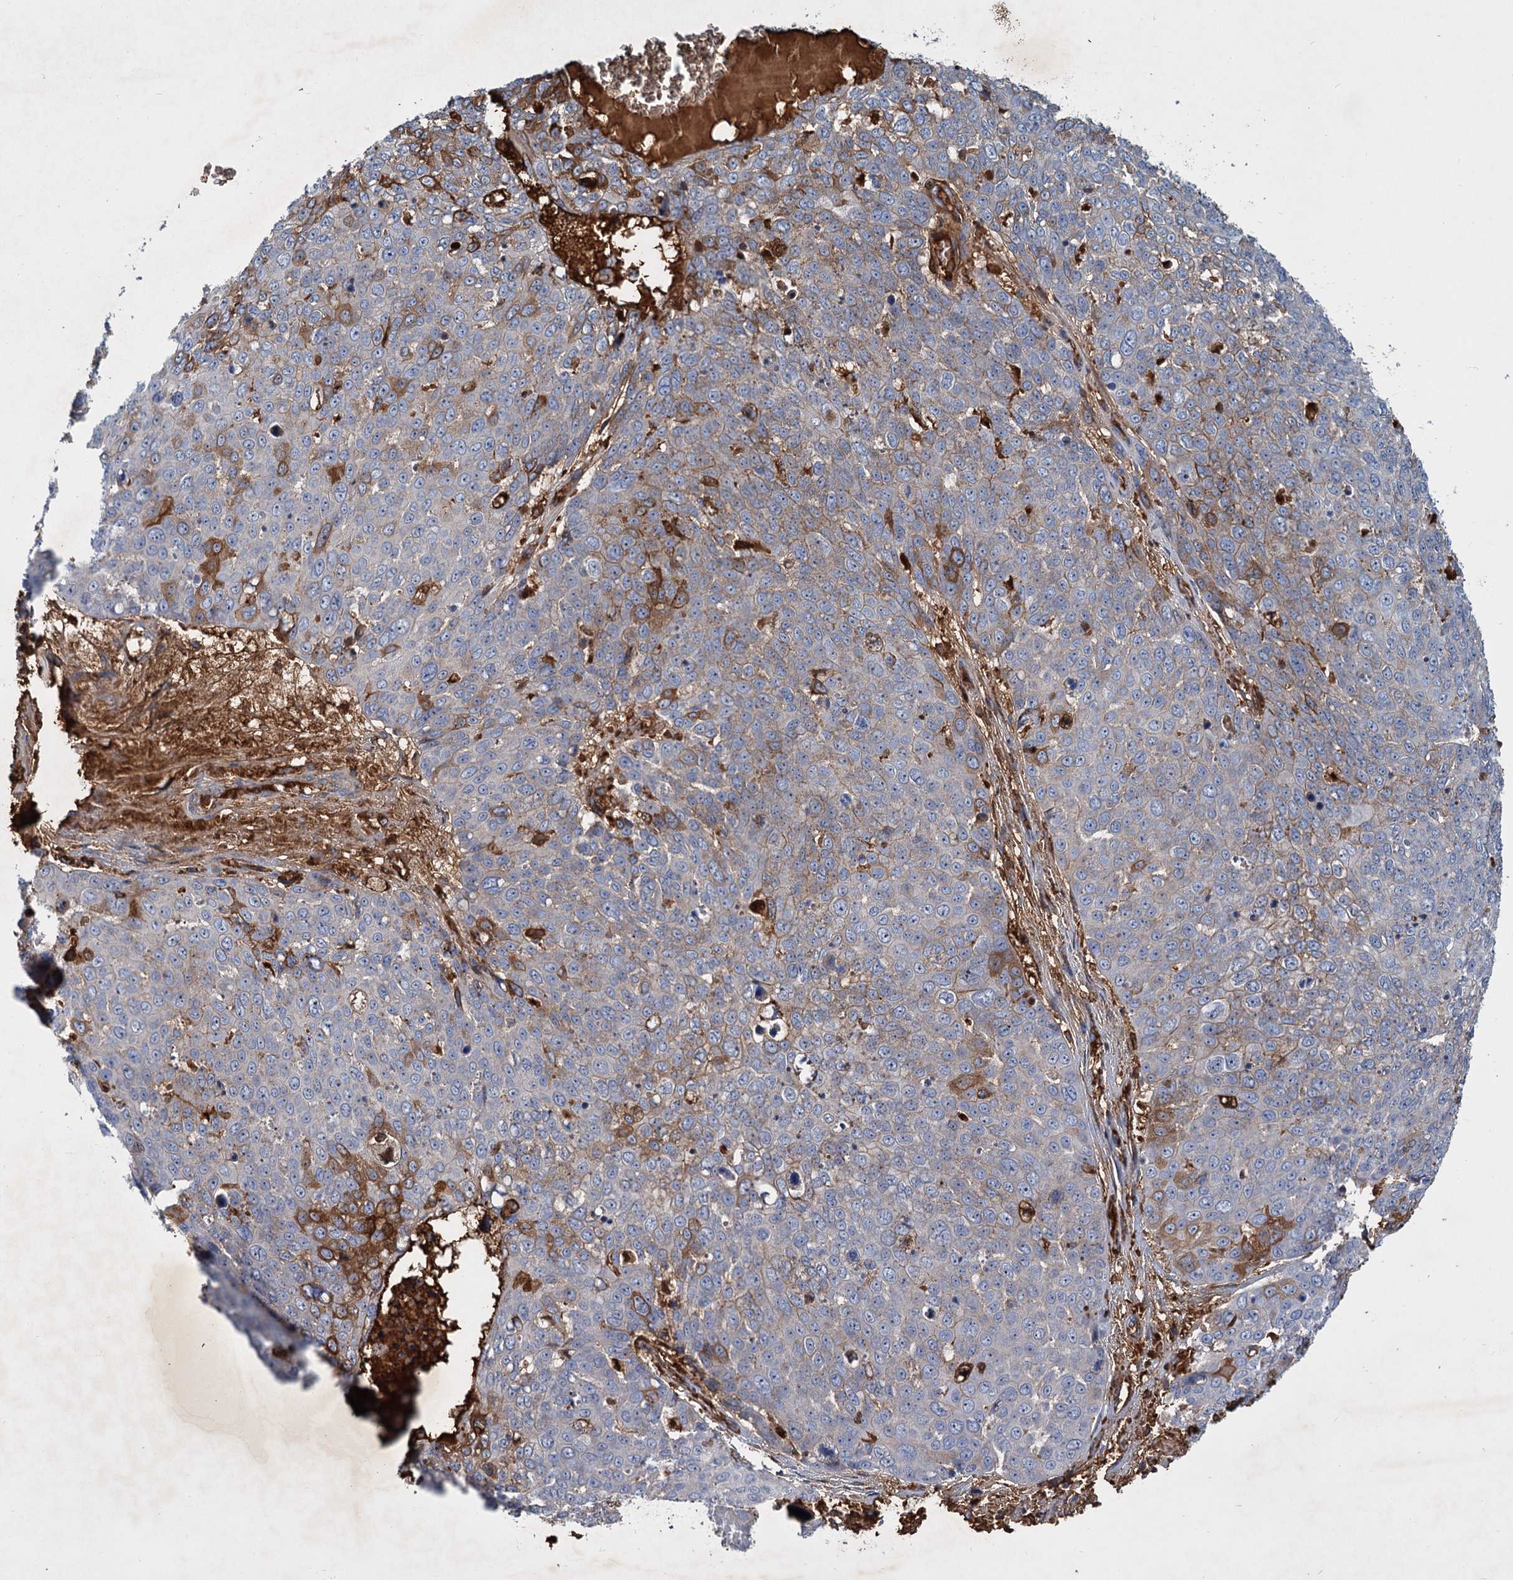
{"staining": {"intensity": "strong", "quantity": "<25%", "location": "cytoplasmic/membranous"}, "tissue": "skin cancer", "cell_type": "Tumor cells", "image_type": "cancer", "snomed": [{"axis": "morphology", "description": "Squamous cell carcinoma, NOS"}, {"axis": "topography", "description": "Skin"}], "caption": "Immunohistochemical staining of skin squamous cell carcinoma displays strong cytoplasmic/membranous protein positivity in approximately <25% of tumor cells. The protein is shown in brown color, while the nuclei are stained blue.", "gene": "CHRD", "patient": {"sex": "male", "age": 71}}